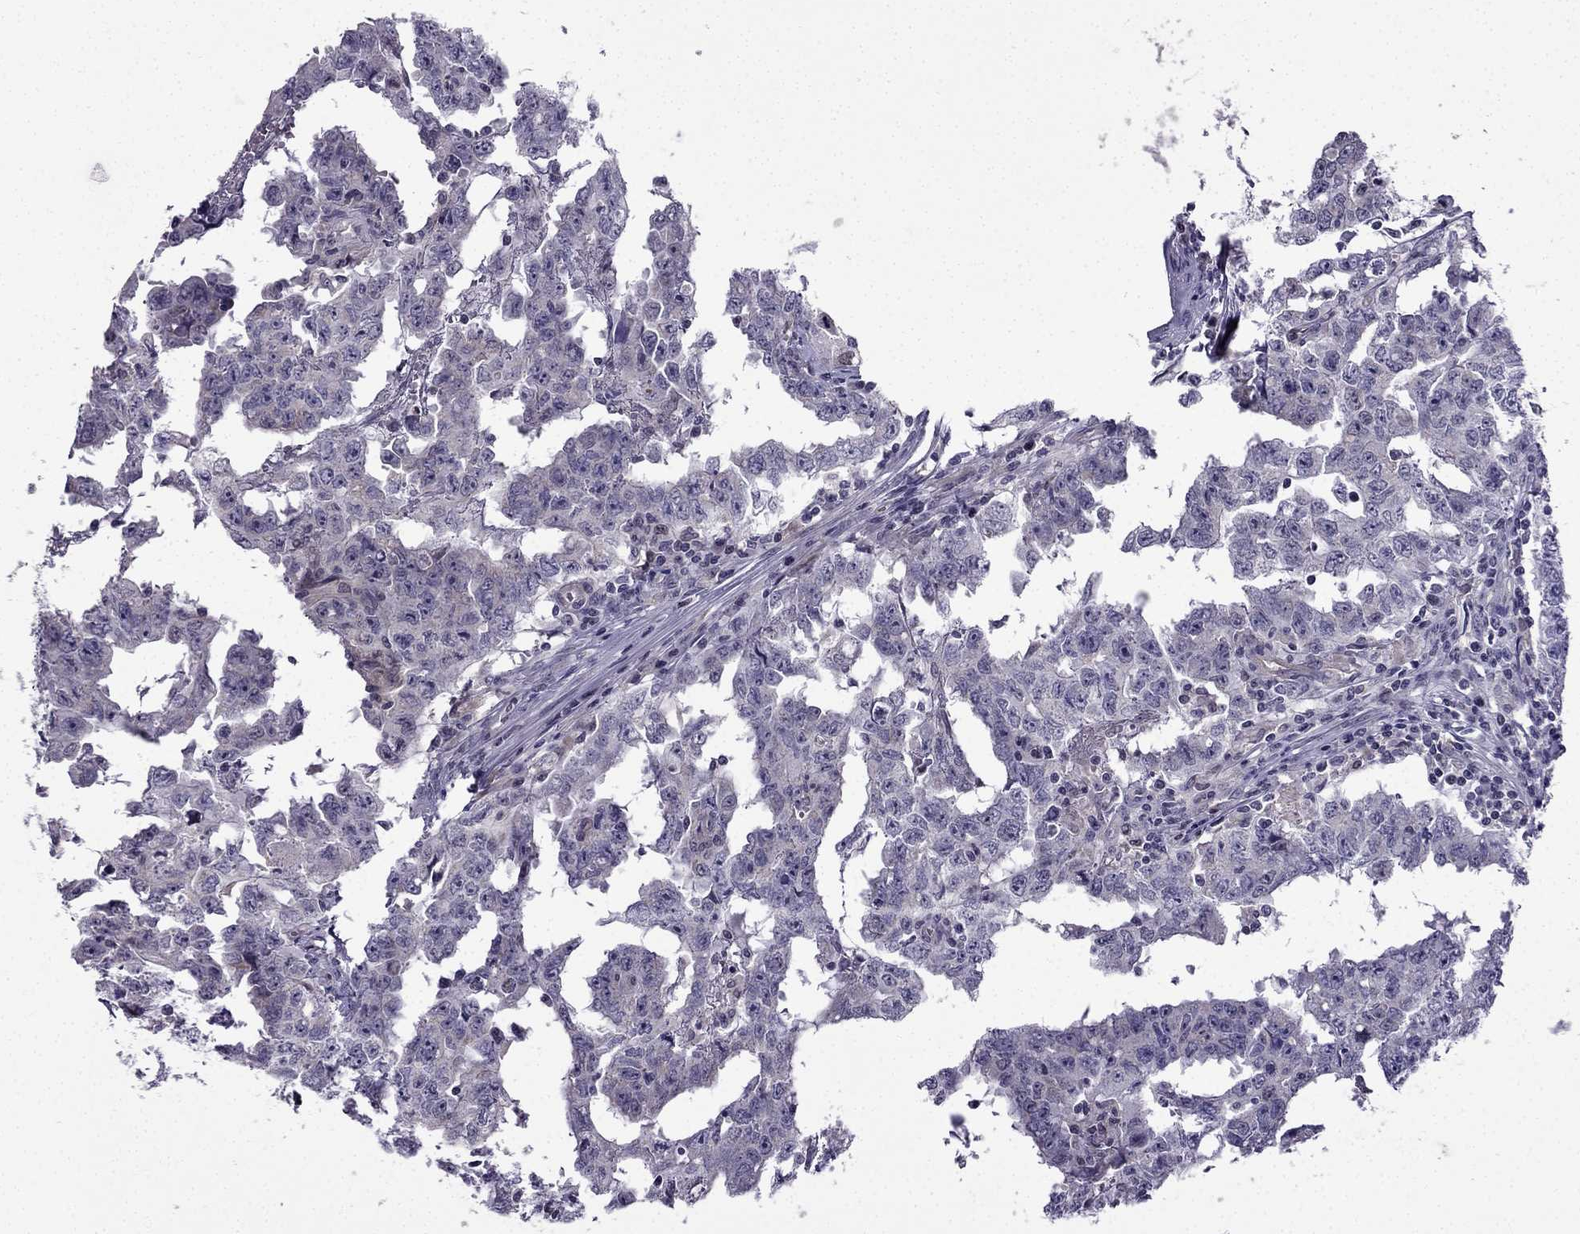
{"staining": {"intensity": "negative", "quantity": "none", "location": "none"}, "tissue": "testis cancer", "cell_type": "Tumor cells", "image_type": "cancer", "snomed": [{"axis": "morphology", "description": "Carcinoma, Embryonal, NOS"}, {"axis": "topography", "description": "Testis"}], "caption": "Tumor cells show no significant protein positivity in embryonal carcinoma (testis).", "gene": "SLC6A2", "patient": {"sex": "male", "age": 22}}